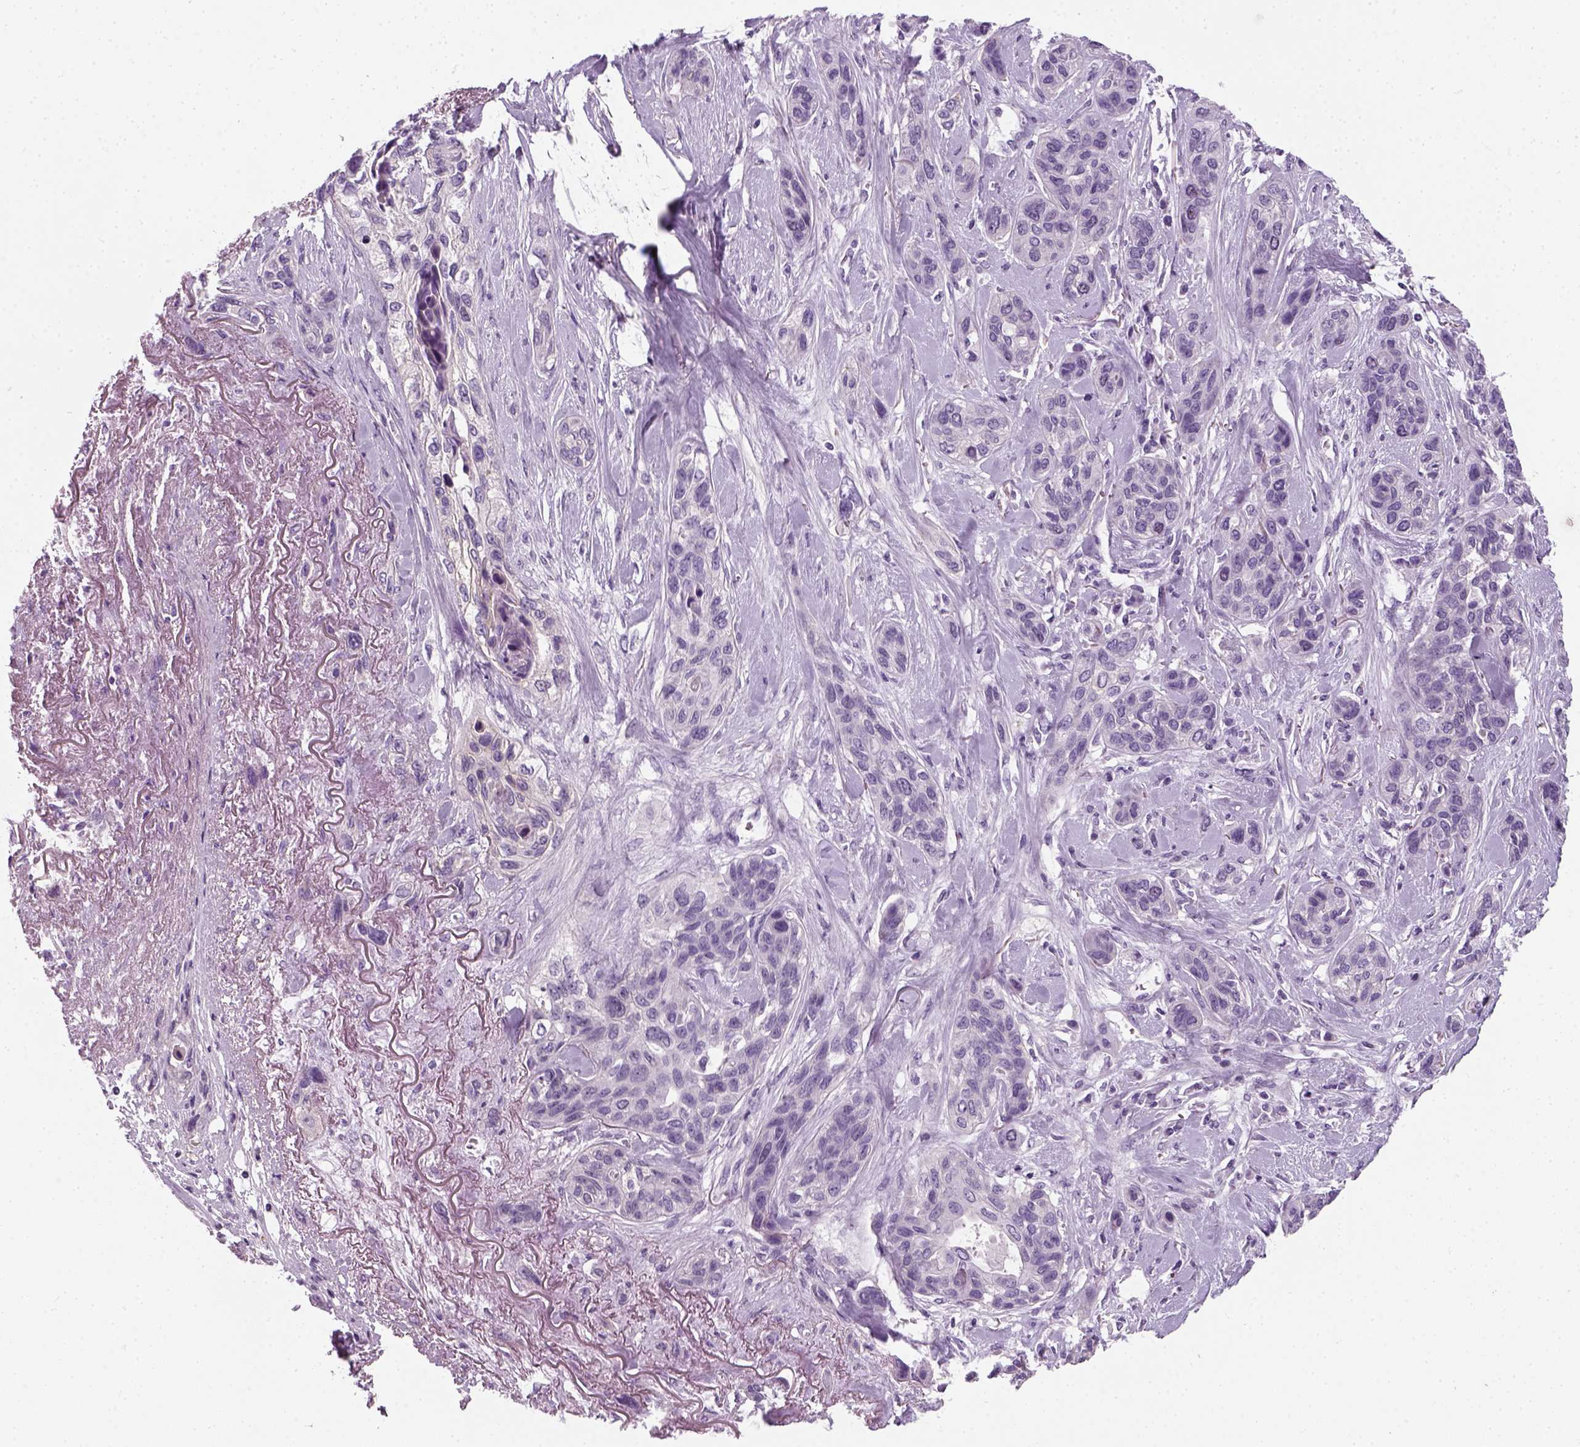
{"staining": {"intensity": "negative", "quantity": "none", "location": "none"}, "tissue": "lung cancer", "cell_type": "Tumor cells", "image_type": "cancer", "snomed": [{"axis": "morphology", "description": "Squamous cell carcinoma, NOS"}, {"axis": "topography", "description": "Lung"}], "caption": "This is an immunohistochemistry histopathology image of lung squamous cell carcinoma. There is no expression in tumor cells.", "gene": "ELOVL3", "patient": {"sex": "female", "age": 70}}